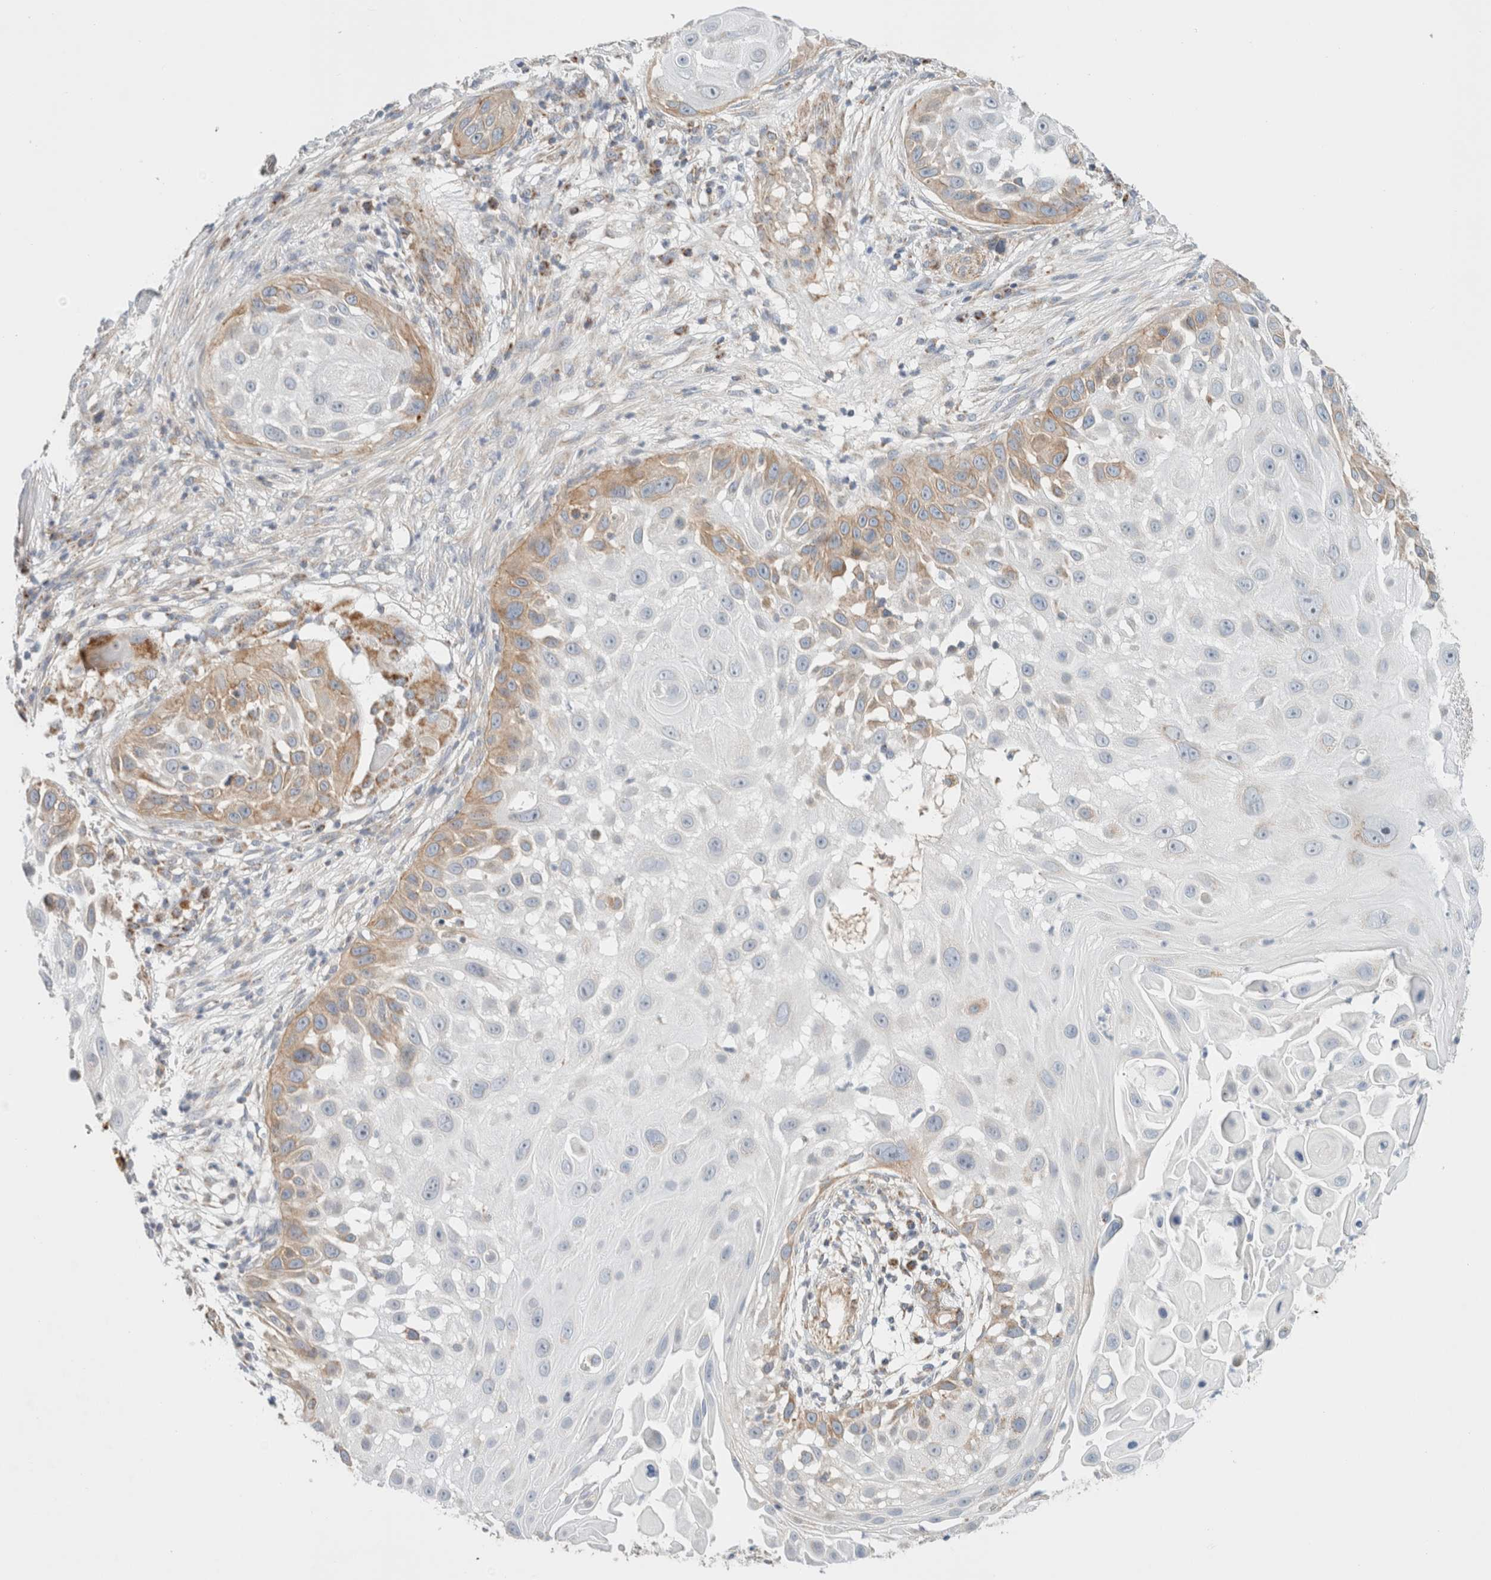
{"staining": {"intensity": "weak", "quantity": "<25%", "location": "cytoplasmic/membranous"}, "tissue": "skin cancer", "cell_type": "Tumor cells", "image_type": "cancer", "snomed": [{"axis": "morphology", "description": "Squamous cell carcinoma, NOS"}, {"axis": "topography", "description": "Skin"}], "caption": "This micrograph is of skin cancer (squamous cell carcinoma) stained with IHC to label a protein in brown with the nuclei are counter-stained blue. There is no positivity in tumor cells.", "gene": "MRM3", "patient": {"sex": "female", "age": 44}}